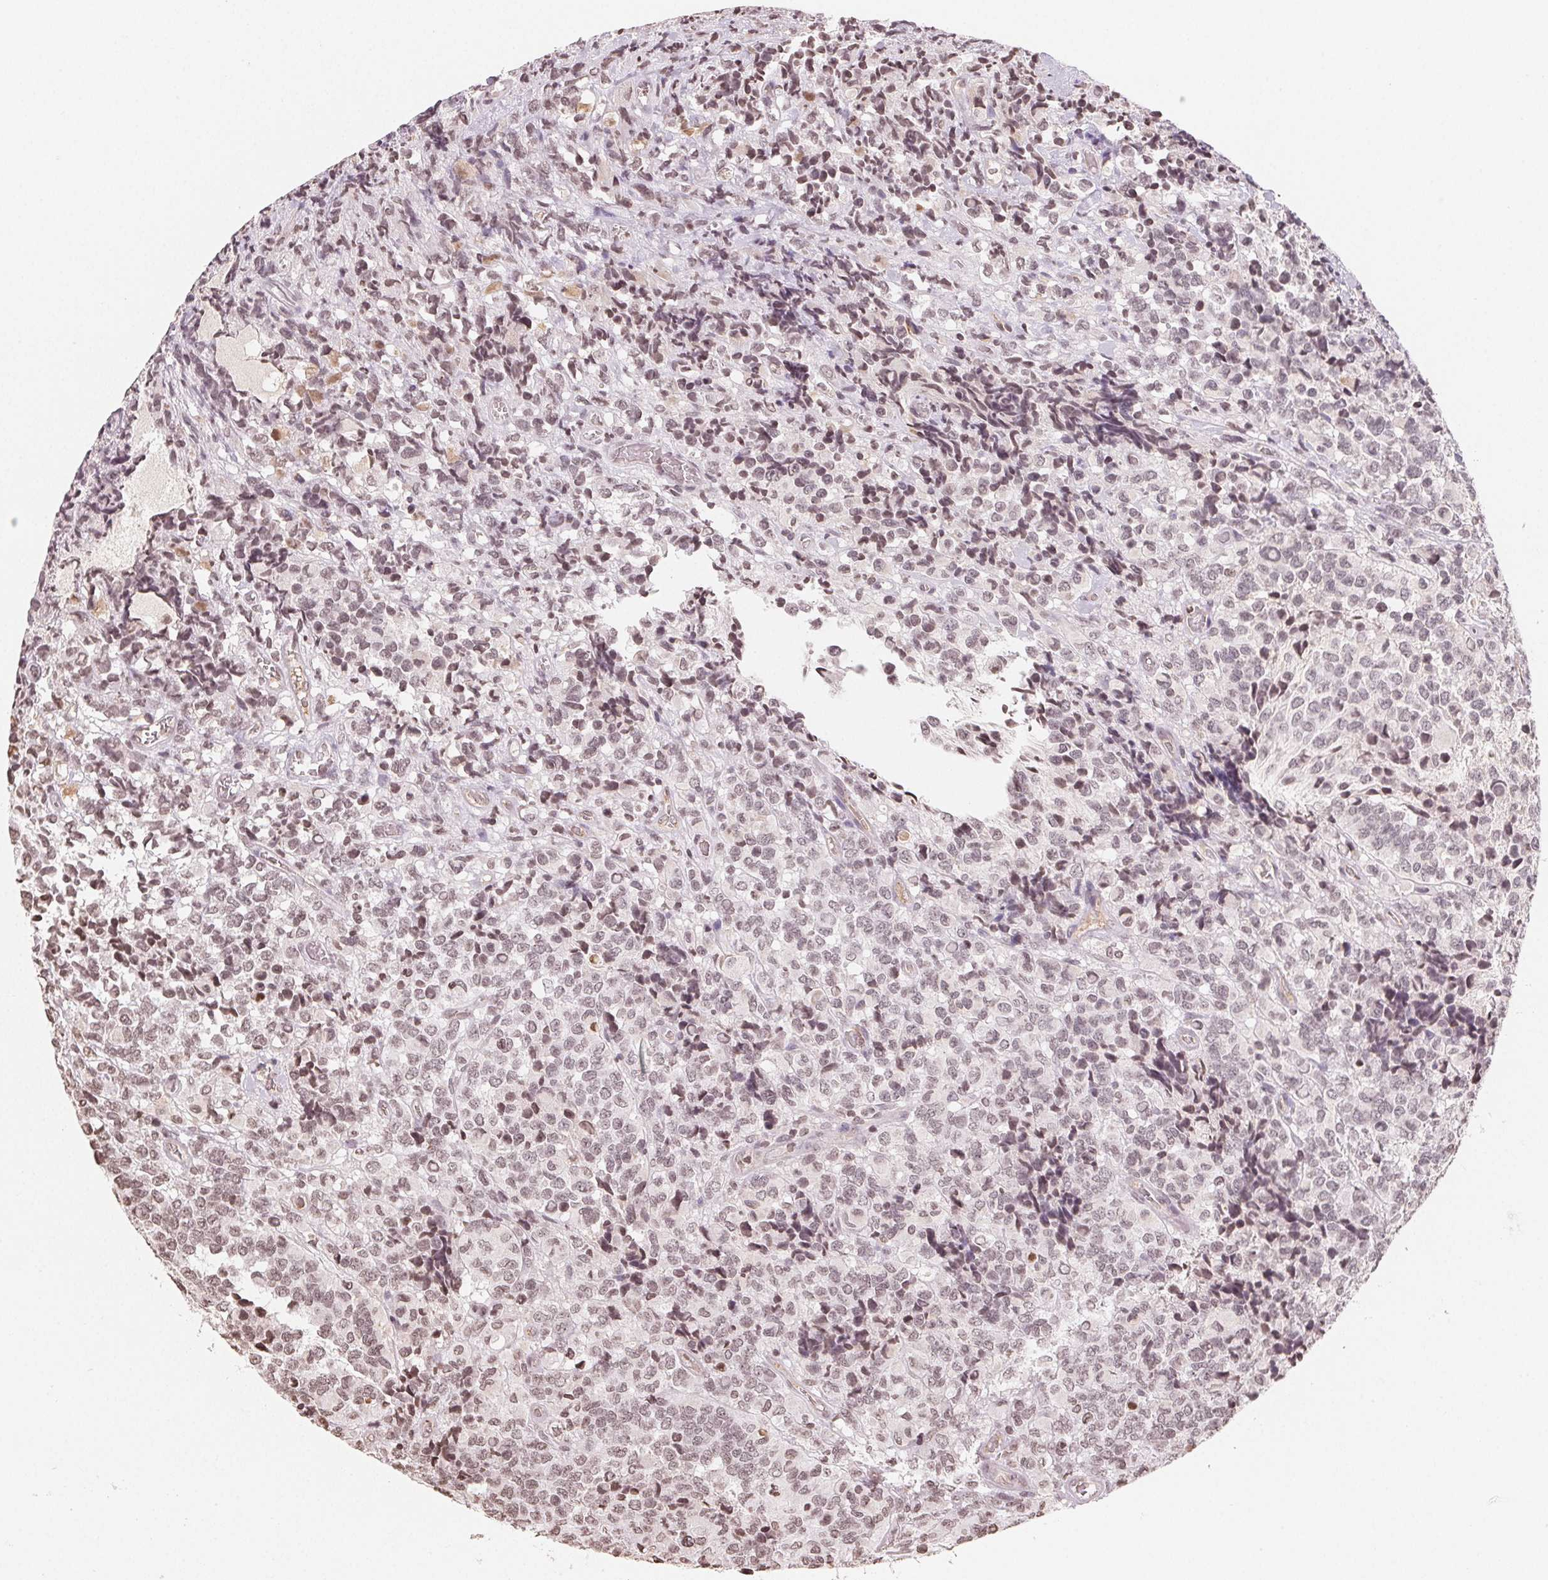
{"staining": {"intensity": "weak", "quantity": "25%-75%", "location": "nuclear"}, "tissue": "glioma", "cell_type": "Tumor cells", "image_type": "cancer", "snomed": [{"axis": "morphology", "description": "Glioma, malignant, High grade"}, {"axis": "topography", "description": "Brain"}], "caption": "A photomicrograph of human glioma stained for a protein displays weak nuclear brown staining in tumor cells. Nuclei are stained in blue.", "gene": "TBP", "patient": {"sex": "male", "age": 39}}